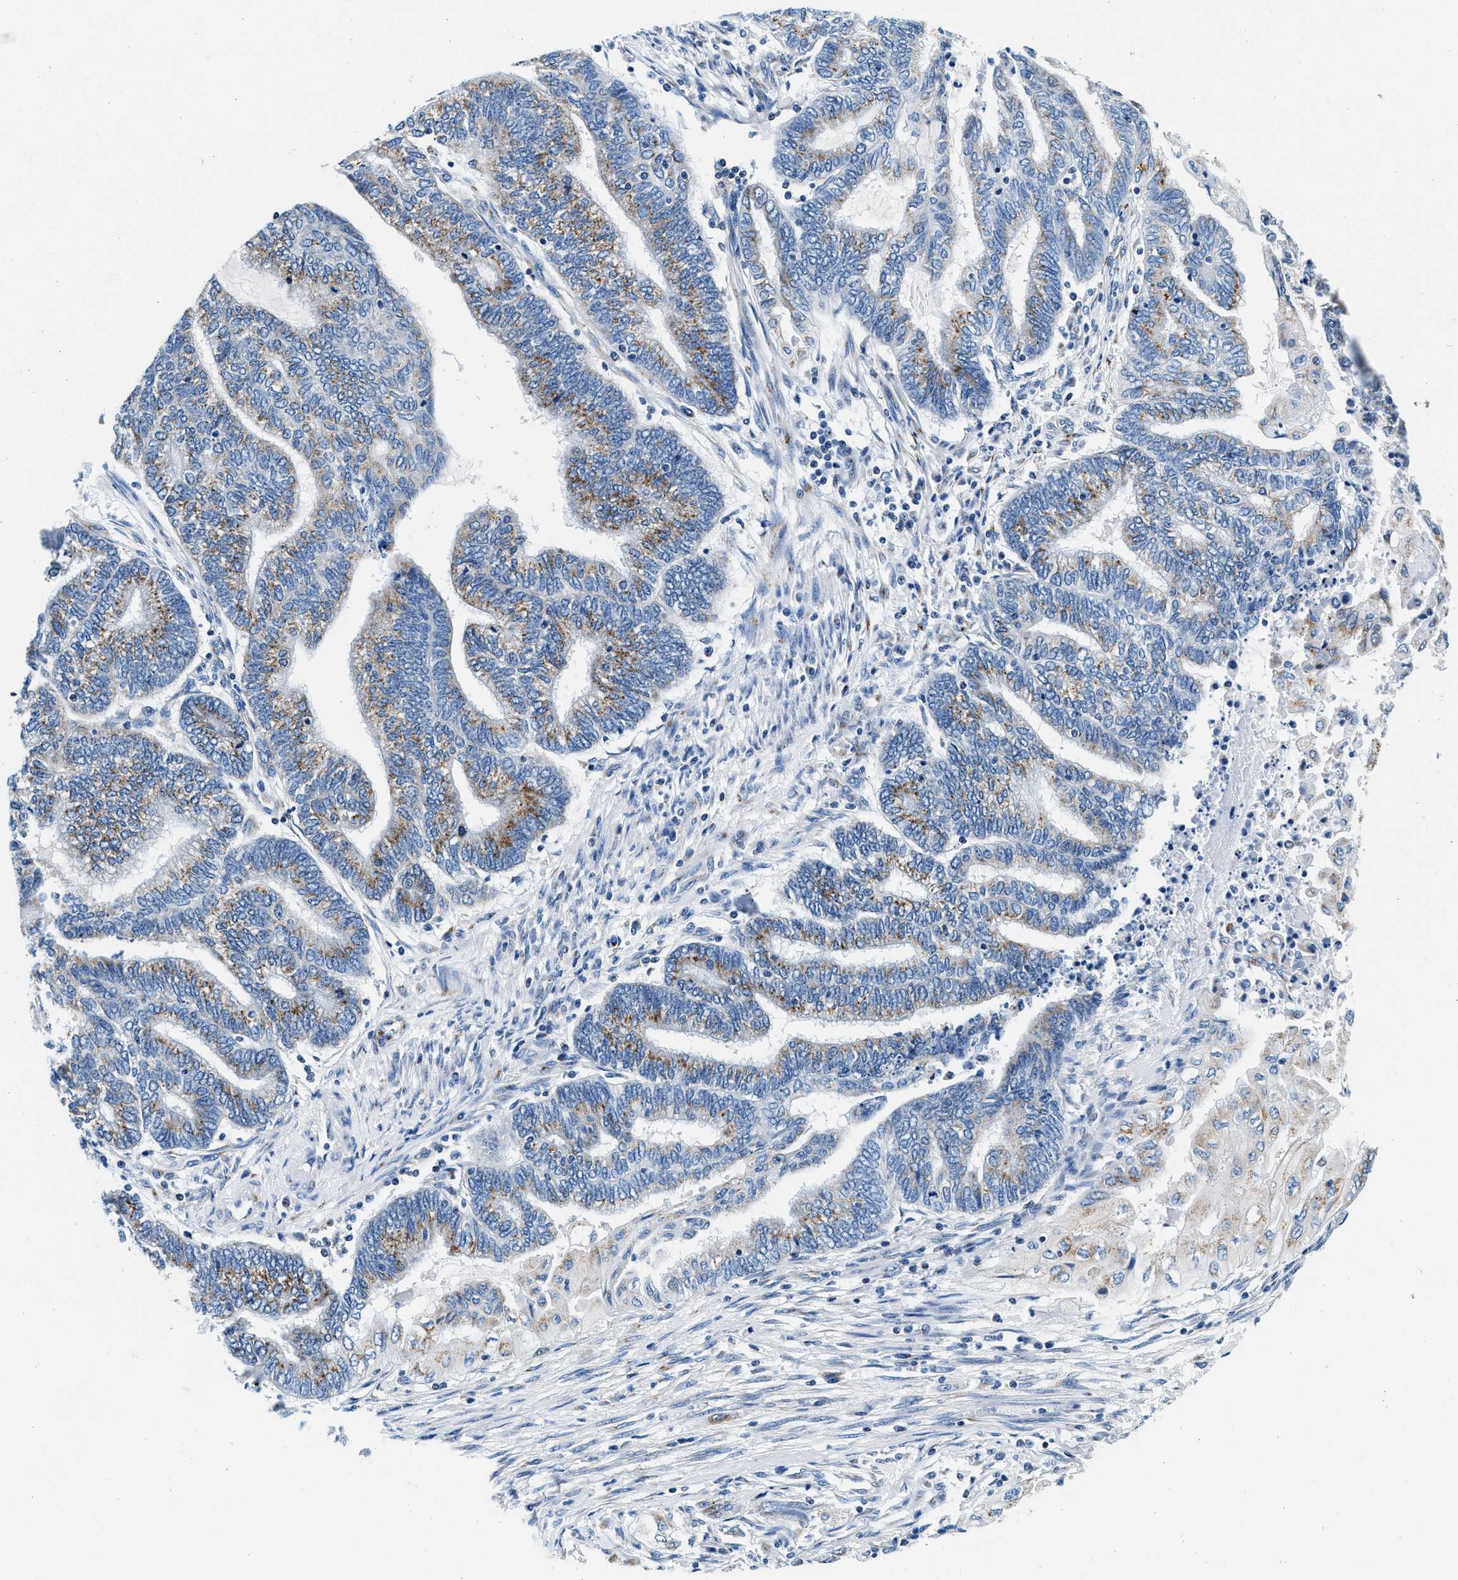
{"staining": {"intensity": "weak", "quantity": "25%-75%", "location": "cytoplasmic/membranous"}, "tissue": "endometrial cancer", "cell_type": "Tumor cells", "image_type": "cancer", "snomed": [{"axis": "morphology", "description": "Adenocarcinoma, NOS"}, {"axis": "topography", "description": "Uterus"}, {"axis": "topography", "description": "Endometrium"}], "caption": "Immunohistochemistry (IHC) image of human endometrial adenocarcinoma stained for a protein (brown), which shows low levels of weak cytoplasmic/membranous positivity in about 25%-75% of tumor cells.", "gene": "VPS53", "patient": {"sex": "female", "age": 70}}